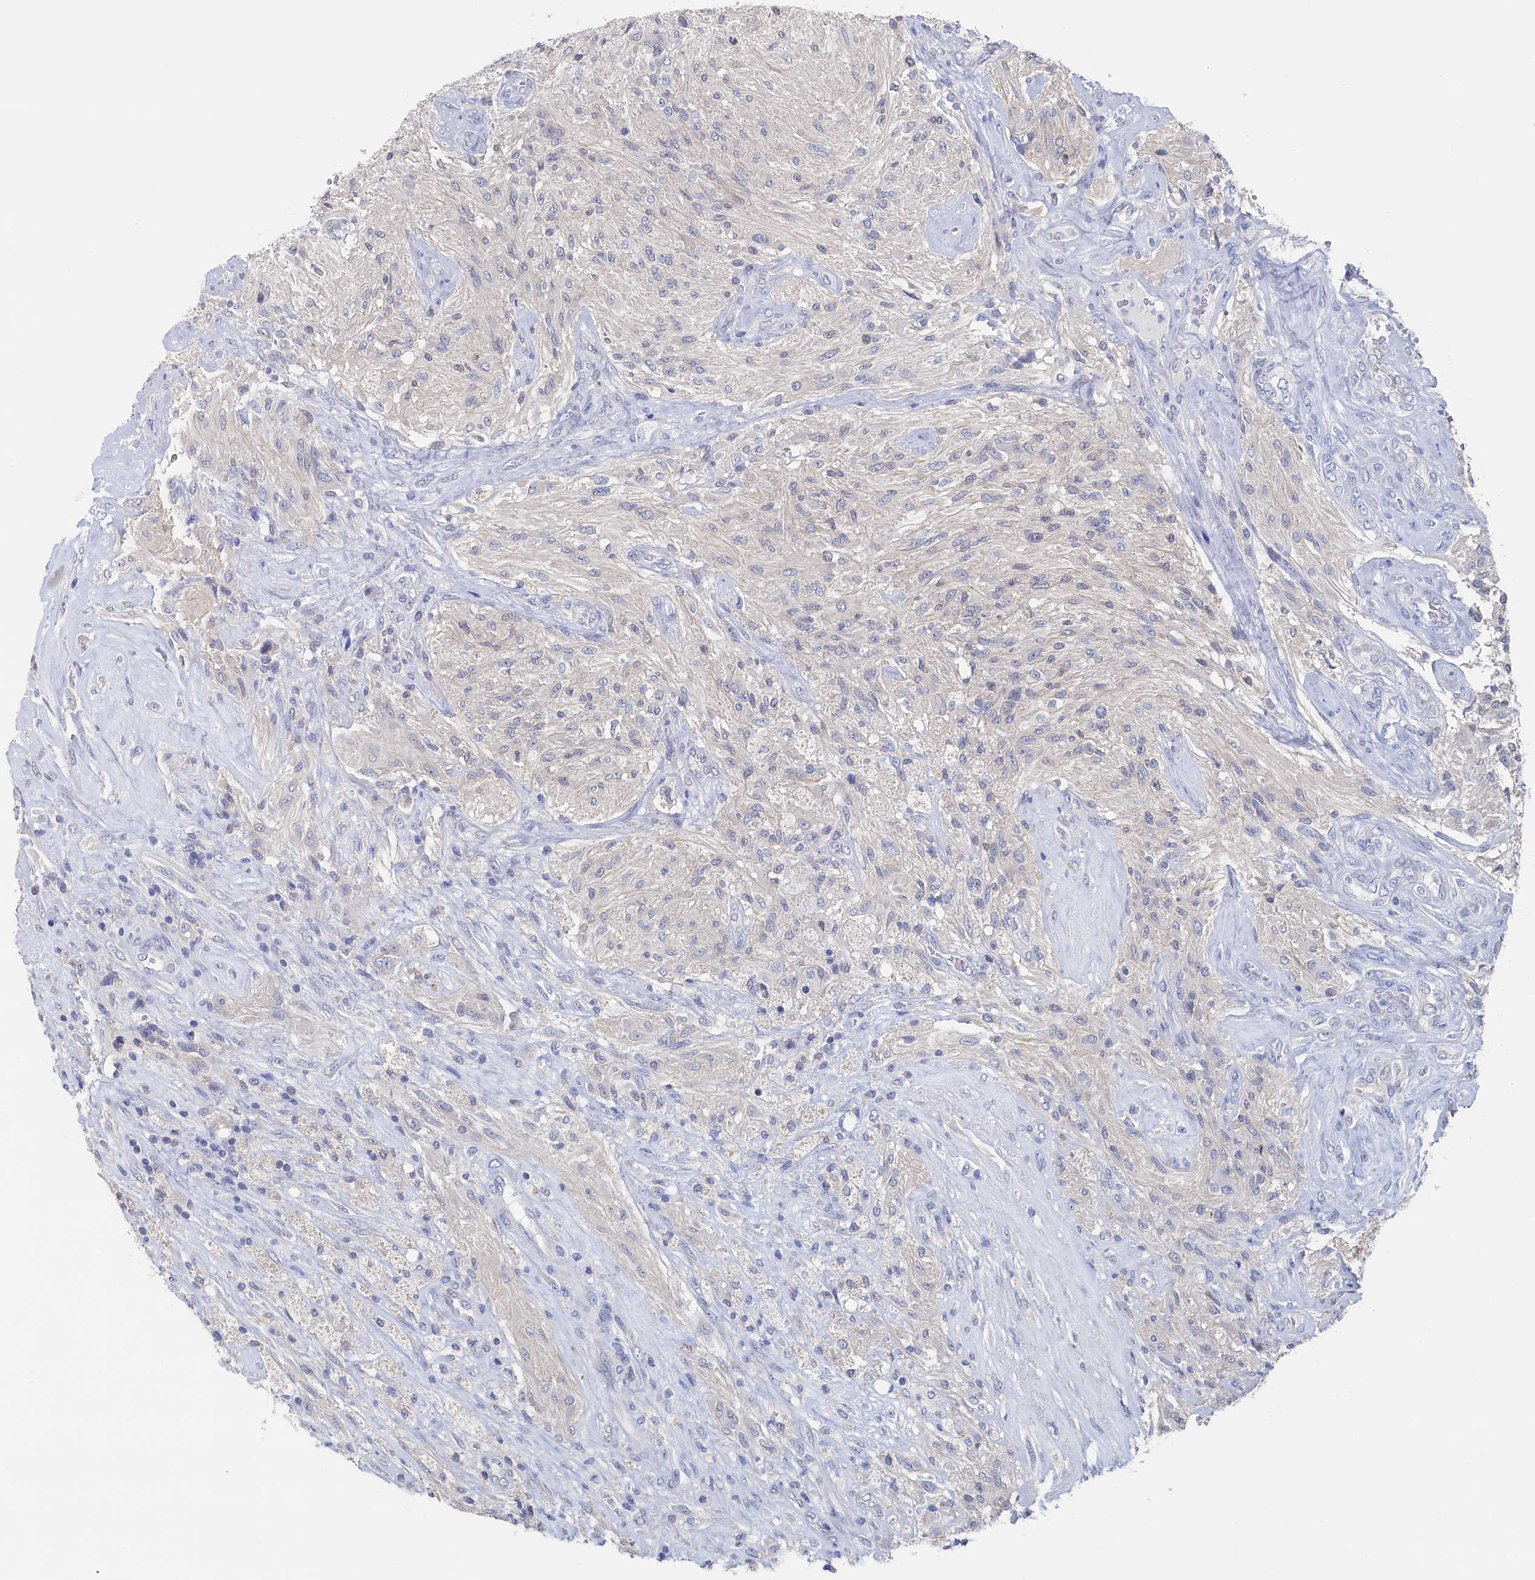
{"staining": {"intensity": "negative", "quantity": "none", "location": "none"}, "tissue": "glioma", "cell_type": "Tumor cells", "image_type": "cancer", "snomed": [{"axis": "morphology", "description": "Glioma, malignant, High grade"}, {"axis": "topography", "description": "Brain"}], "caption": "High power microscopy image of an immunohistochemistry (IHC) histopathology image of malignant high-grade glioma, revealing no significant expression in tumor cells.", "gene": "C11orf54", "patient": {"sex": "male", "age": 56}}